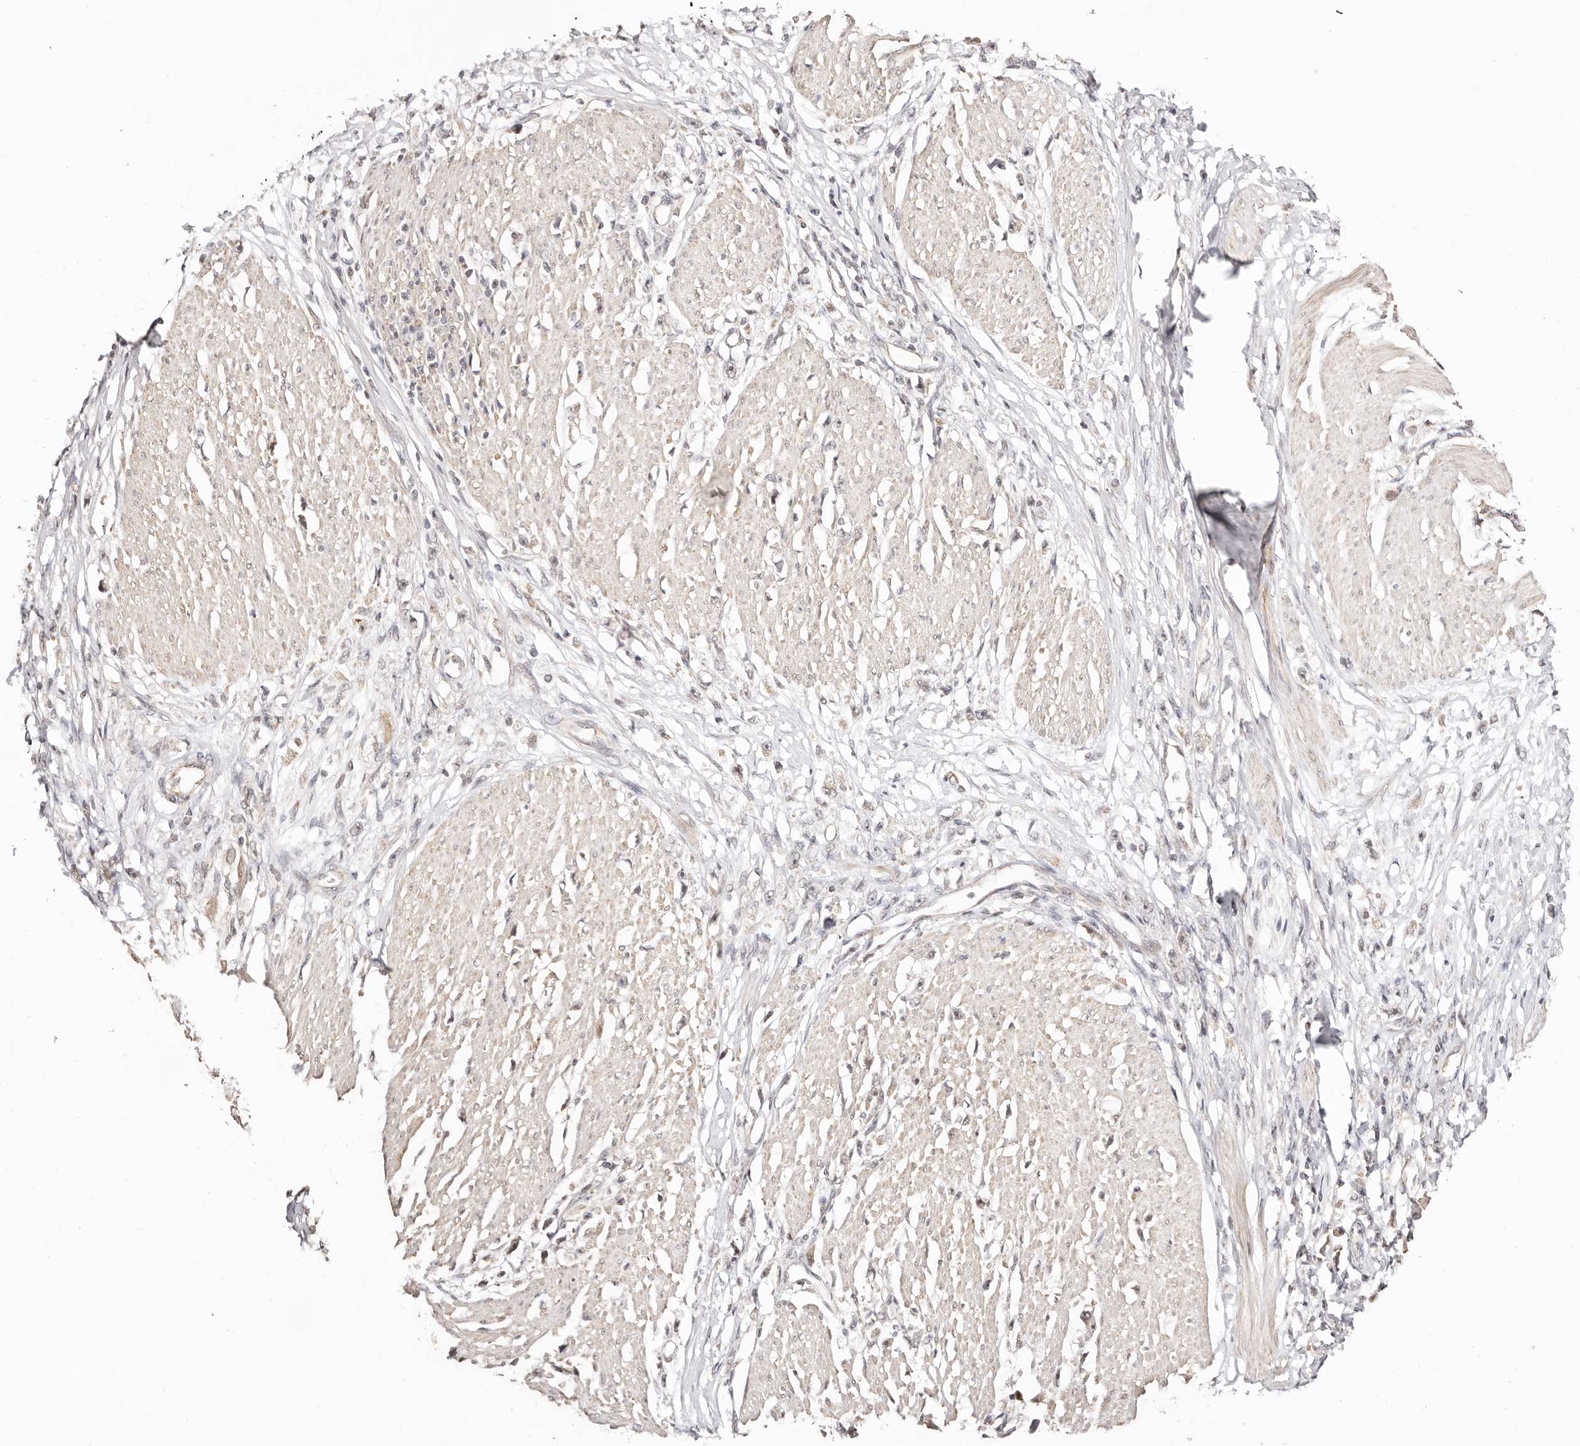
{"staining": {"intensity": "weak", "quantity": "<25%", "location": "nuclear"}, "tissue": "stomach cancer", "cell_type": "Tumor cells", "image_type": "cancer", "snomed": [{"axis": "morphology", "description": "Adenocarcinoma, NOS"}, {"axis": "topography", "description": "Stomach"}], "caption": "Immunohistochemical staining of human stomach cancer (adenocarcinoma) shows no significant positivity in tumor cells. (DAB (3,3'-diaminobenzidine) immunohistochemistry (IHC) with hematoxylin counter stain).", "gene": "CTNNBL1", "patient": {"sex": "female", "age": 59}}